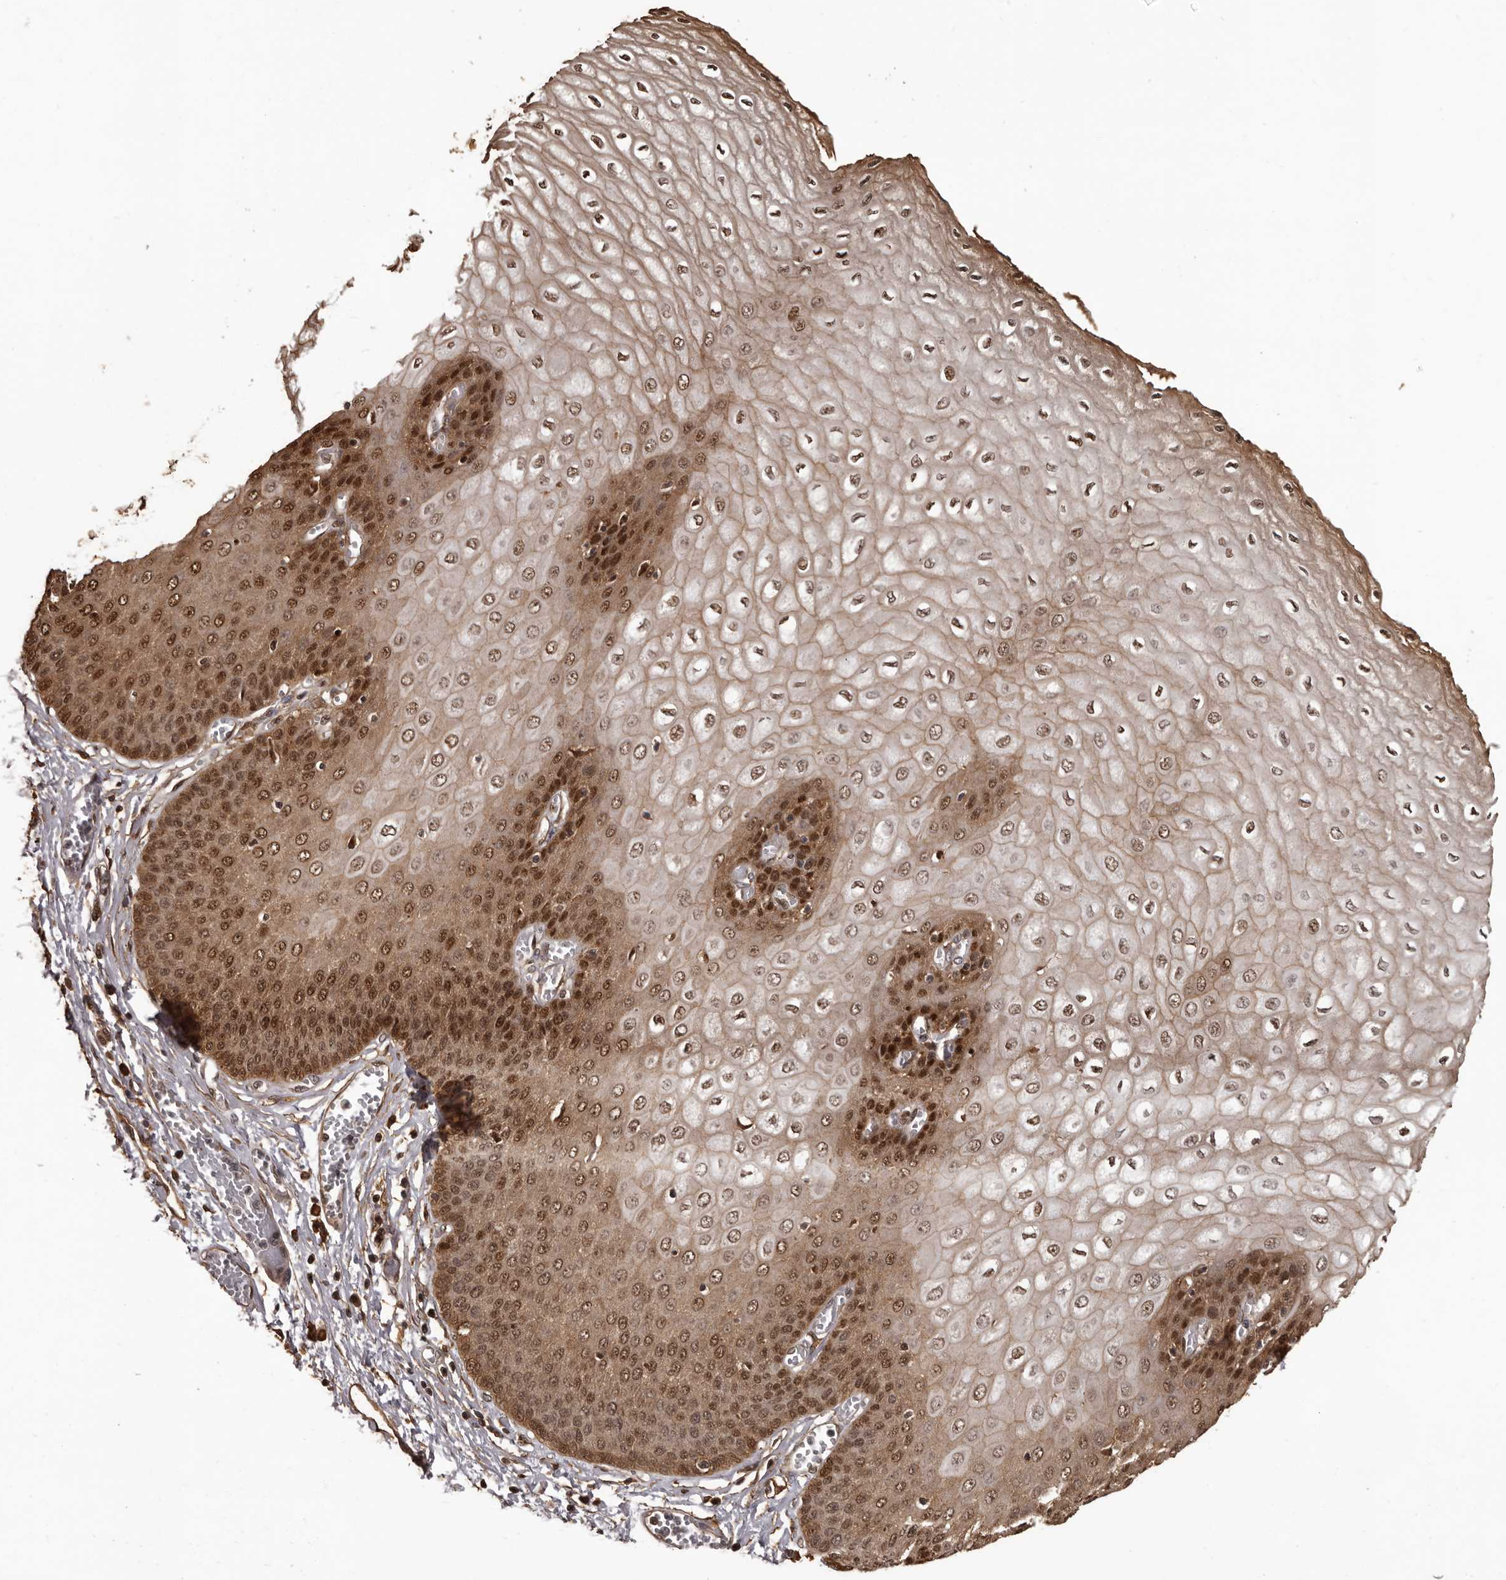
{"staining": {"intensity": "strong", "quantity": "25%-75%", "location": "cytoplasmic/membranous,nuclear"}, "tissue": "esophagus", "cell_type": "Squamous epithelial cells", "image_type": "normal", "snomed": [{"axis": "morphology", "description": "Normal tissue, NOS"}, {"axis": "topography", "description": "Esophagus"}], "caption": "Esophagus stained with IHC reveals strong cytoplasmic/membranous,nuclear positivity in about 25%-75% of squamous epithelial cells.", "gene": "SLITRK6", "patient": {"sex": "male", "age": 60}}